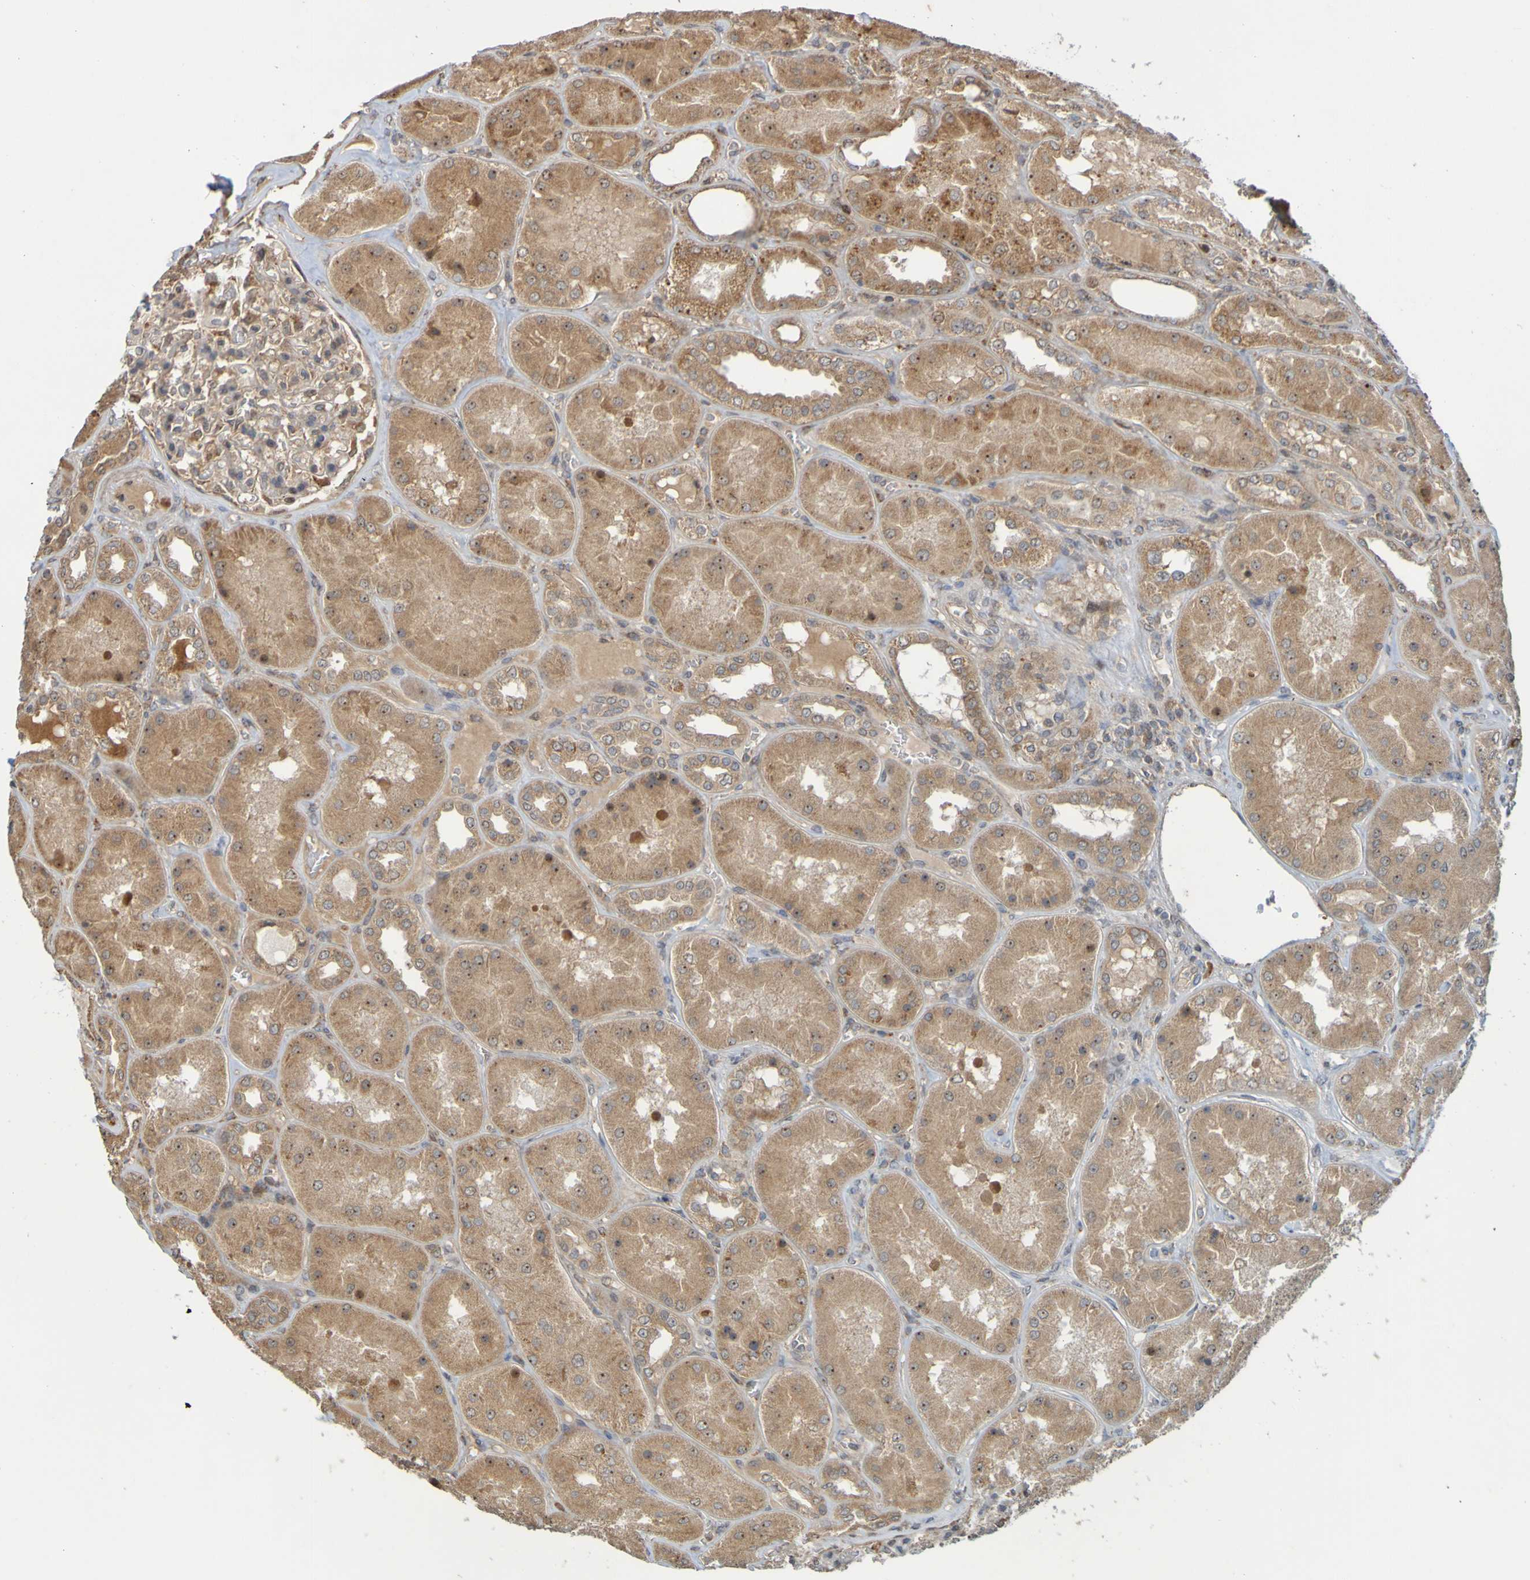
{"staining": {"intensity": "weak", "quantity": ">75%", "location": "cytoplasmic/membranous"}, "tissue": "kidney", "cell_type": "Cells in glomeruli", "image_type": "normal", "snomed": [{"axis": "morphology", "description": "Normal tissue, NOS"}, {"axis": "topography", "description": "Kidney"}], "caption": "Approximately >75% of cells in glomeruli in benign human kidney show weak cytoplasmic/membranous protein staining as visualized by brown immunohistochemical staining.", "gene": "TMBIM1", "patient": {"sex": "female", "age": 56}}